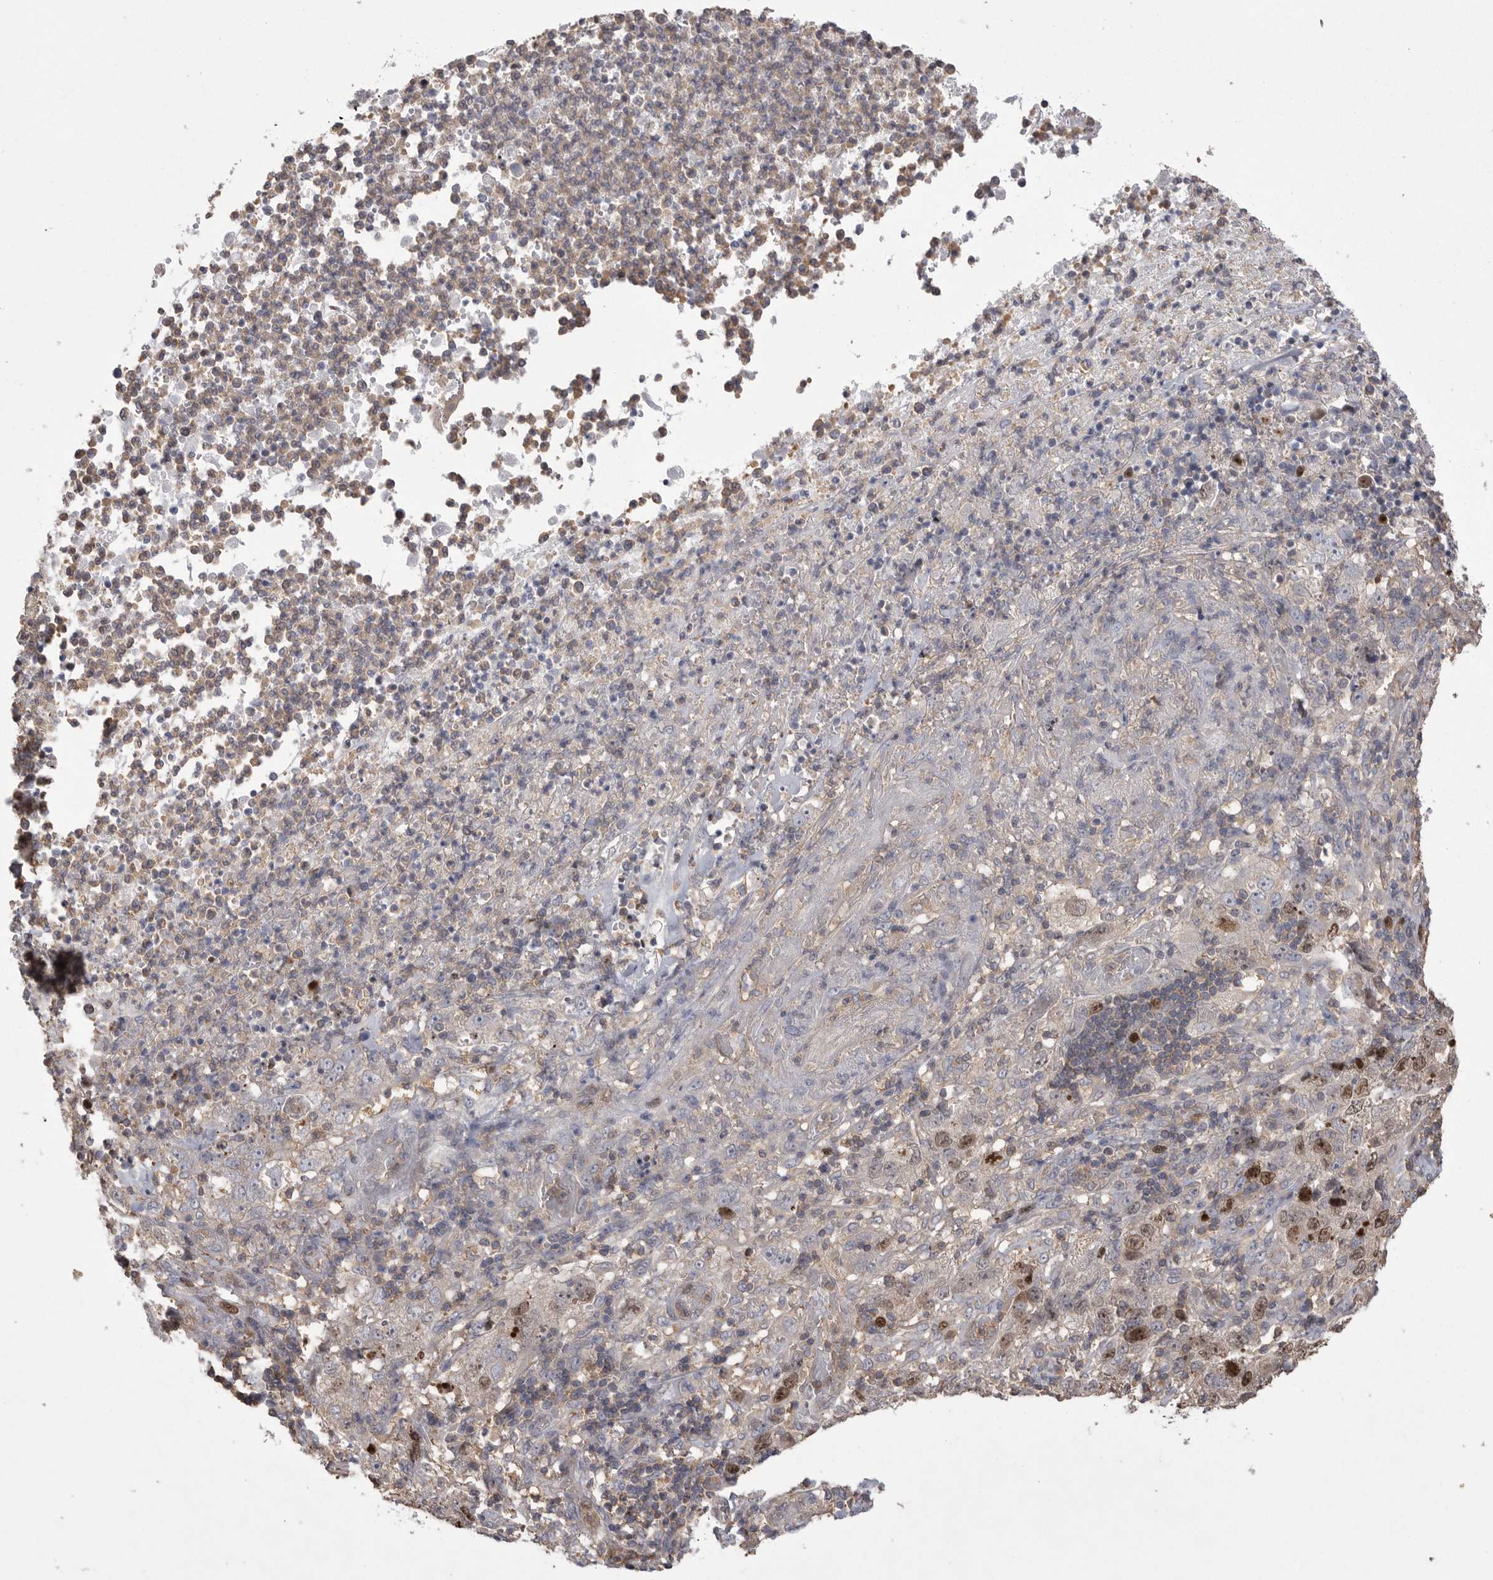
{"staining": {"intensity": "strong", "quantity": "25%-75%", "location": "nuclear"}, "tissue": "stomach cancer", "cell_type": "Tumor cells", "image_type": "cancer", "snomed": [{"axis": "morphology", "description": "Adenocarcinoma, NOS"}, {"axis": "topography", "description": "Stomach"}], "caption": "Stomach cancer (adenocarcinoma) stained for a protein displays strong nuclear positivity in tumor cells.", "gene": "TOP2A", "patient": {"sex": "male", "age": 48}}